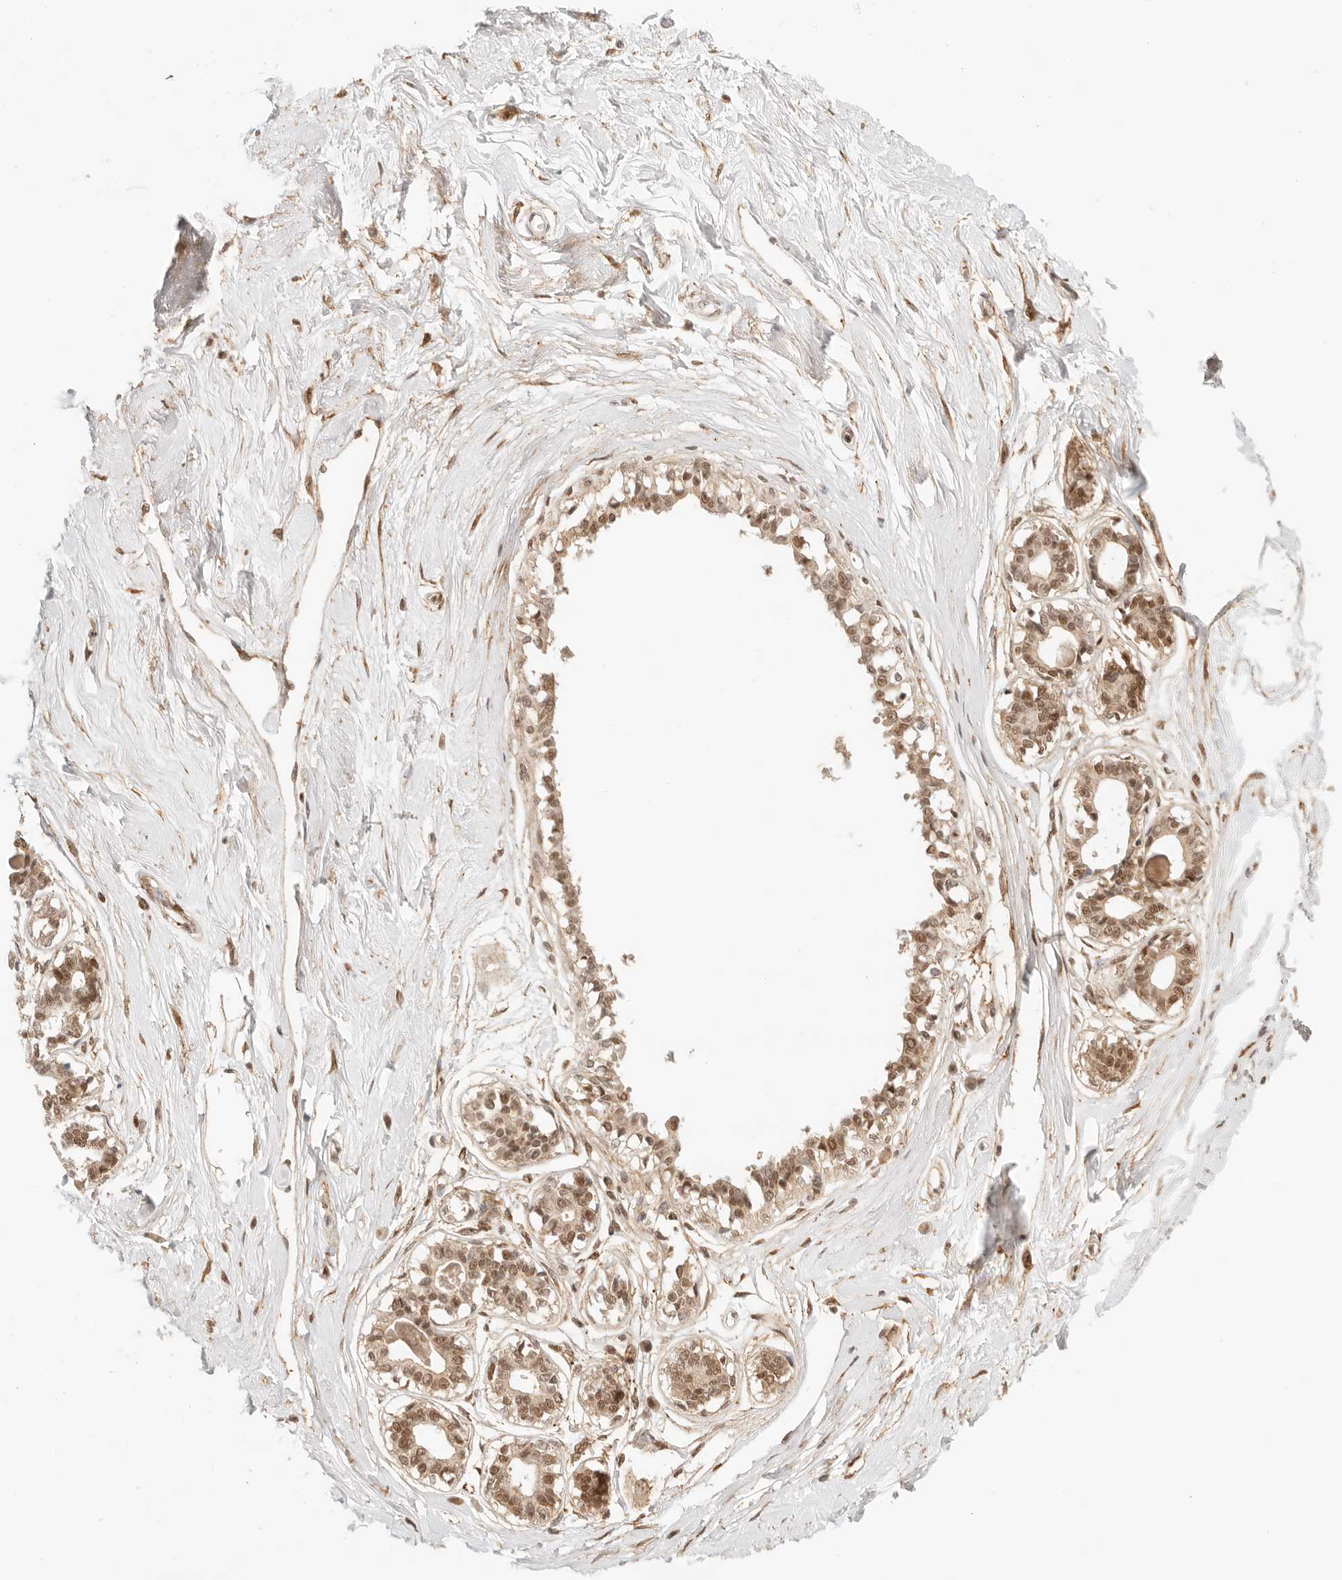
{"staining": {"intensity": "weak", "quantity": ">75%", "location": "cytoplasmic/membranous,nuclear"}, "tissue": "breast", "cell_type": "Adipocytes", "image_type": "normal", "snomed": [{"axis": "morphology", "description": "Normal tissue, NOS"}, {"axis": "topography", "description": "Breast"}], "caption": "Immunohistochemical staining of unremarkable human breast displays >75% levels of weak cytoplasmic/membranous,nuclear protein staining in about >75% of adipocytes.", "gene": "GTF2E2", "patient": {"sex": "female", "age": 45}}